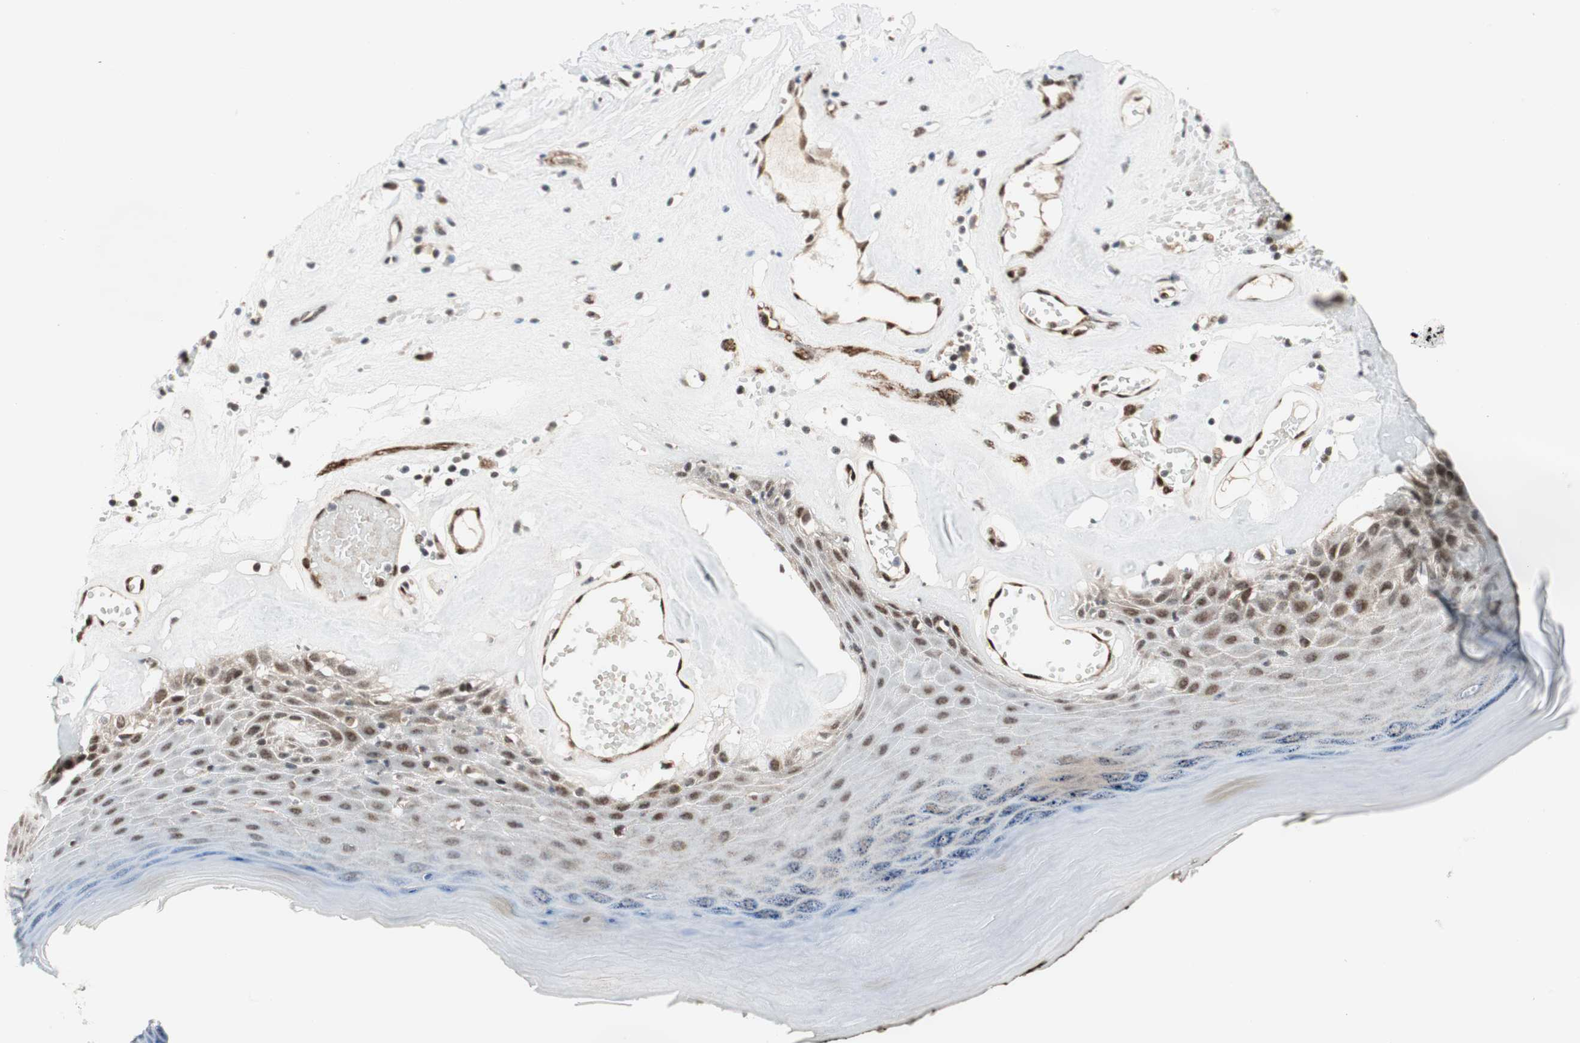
{"staining": {"intensity": "moderate", "quantity": ">75%", "location": "nuclear"}, "tissue": "skin", "cell_type": "Epidermal cells", "image_type": "normal", "snomed": [{"axis": "morphology", "description": "Normal tissue, NOS"}, {"axis": "morphology", "description": "Inflammation, NOS"}, {"axis": "topography", "description": "Vulva"}], "caption": "Immunohistochemistry staining of unremarkable skin, which displays medium levels of moderate nuclear expression in approximately >75% of epidermal cells indicating moderate nuclear protein staining. The staining was performed using DAB (3,3'-diaminobenzidine) (brown) for protein detection and nuclei were counterstained in hematoxylin (blue).", "gene": "TCF12", "patient": {"sex": "female", "age": 84}}